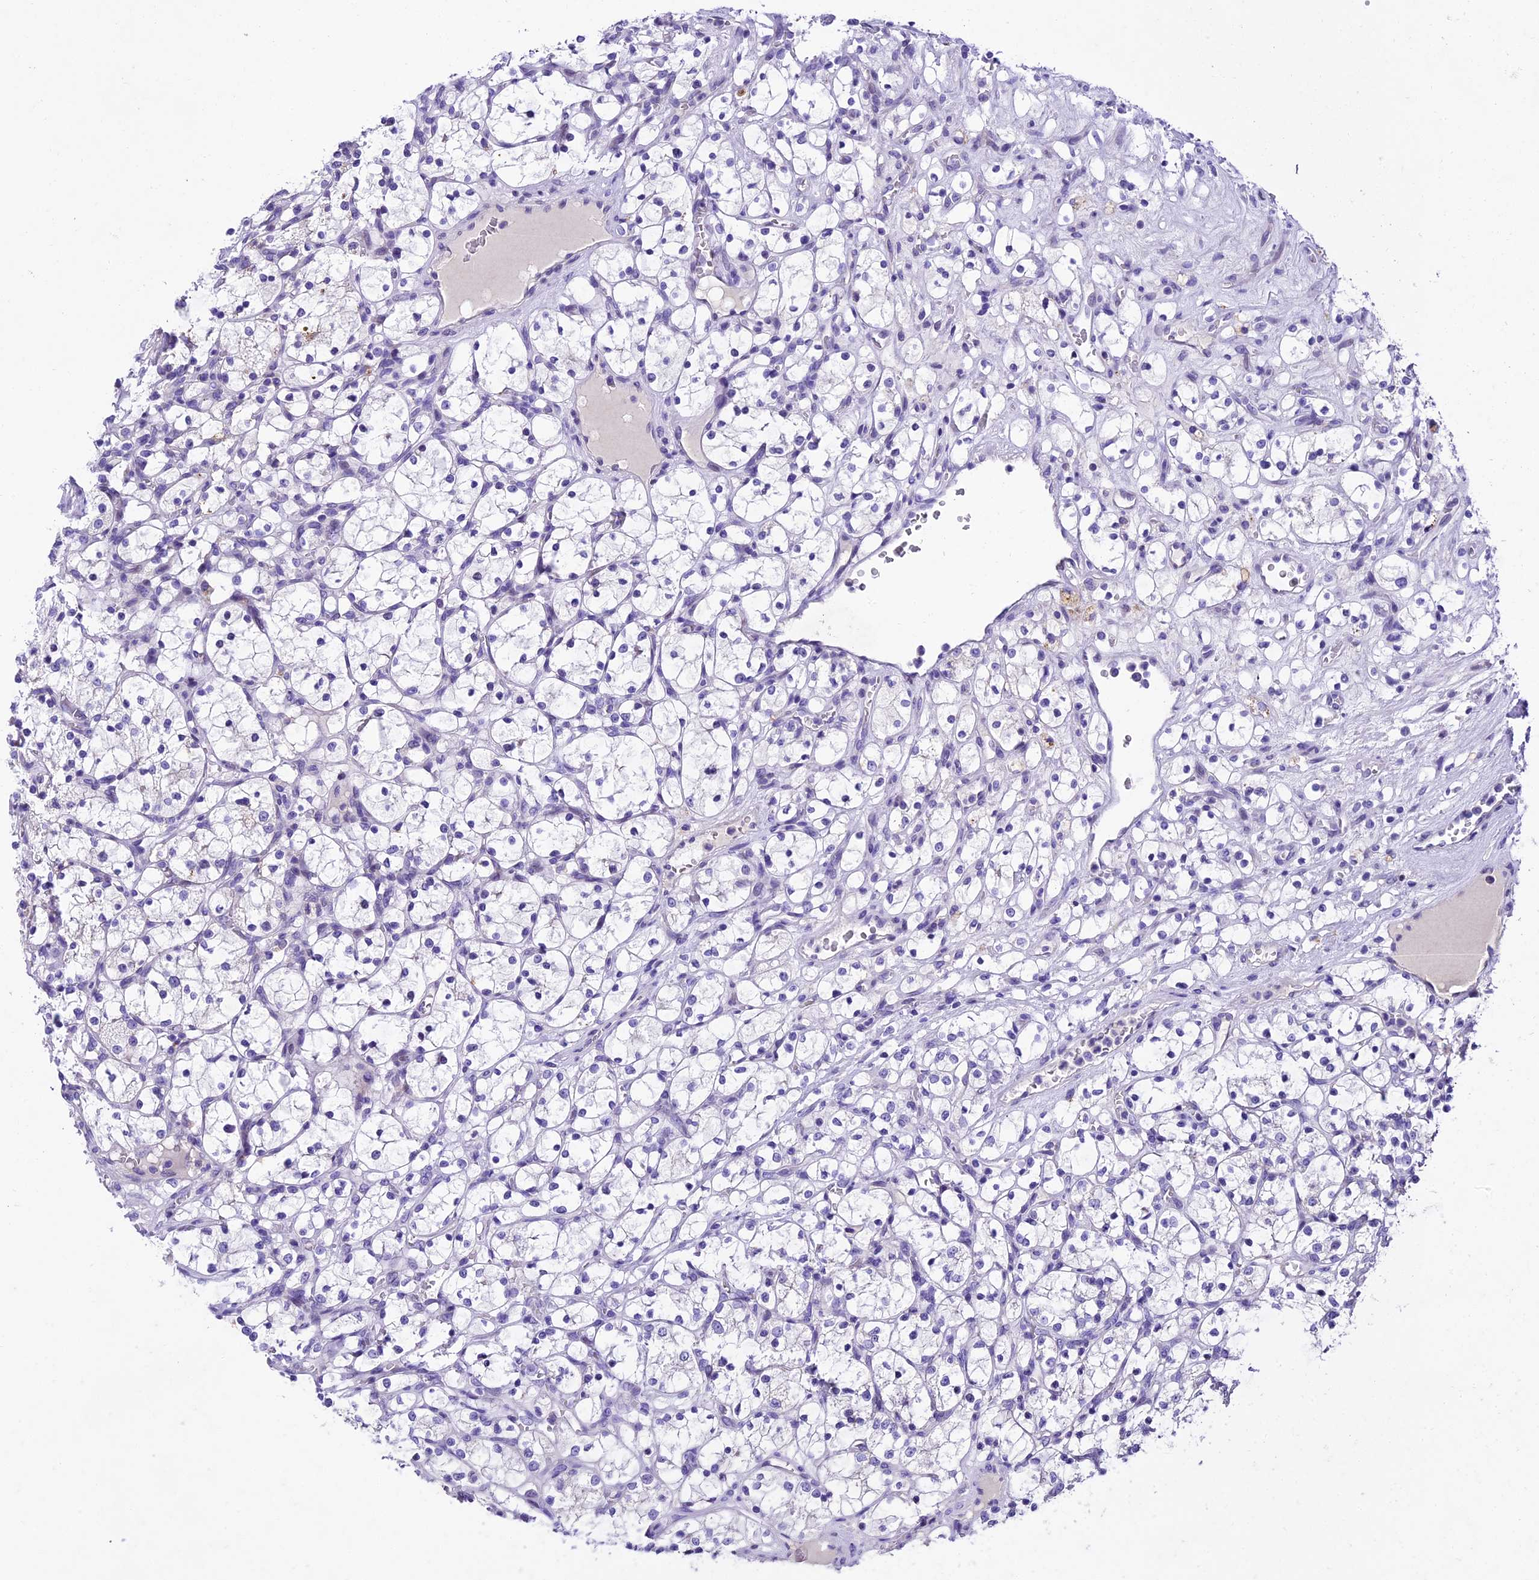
{"staining": {"intensity": "negative", "quantity": "none", "location": "none"}, "tissue": "renal cancer", "cell_type": "Tumor cells", "image_type": "cancer", "snomed": [{"axis": "morphology", "description": "Adenocarcinoma, NOS"}, {"axis": "topography", "description": "Kidney"}], "caption": "IHC micrograph of human renal cancer (adenocarcinoma) stained for a protein (brown), which displays no staining in tumor cells.", "gene": "IFT140", "patient": {"sex": "female", "age": 69}}